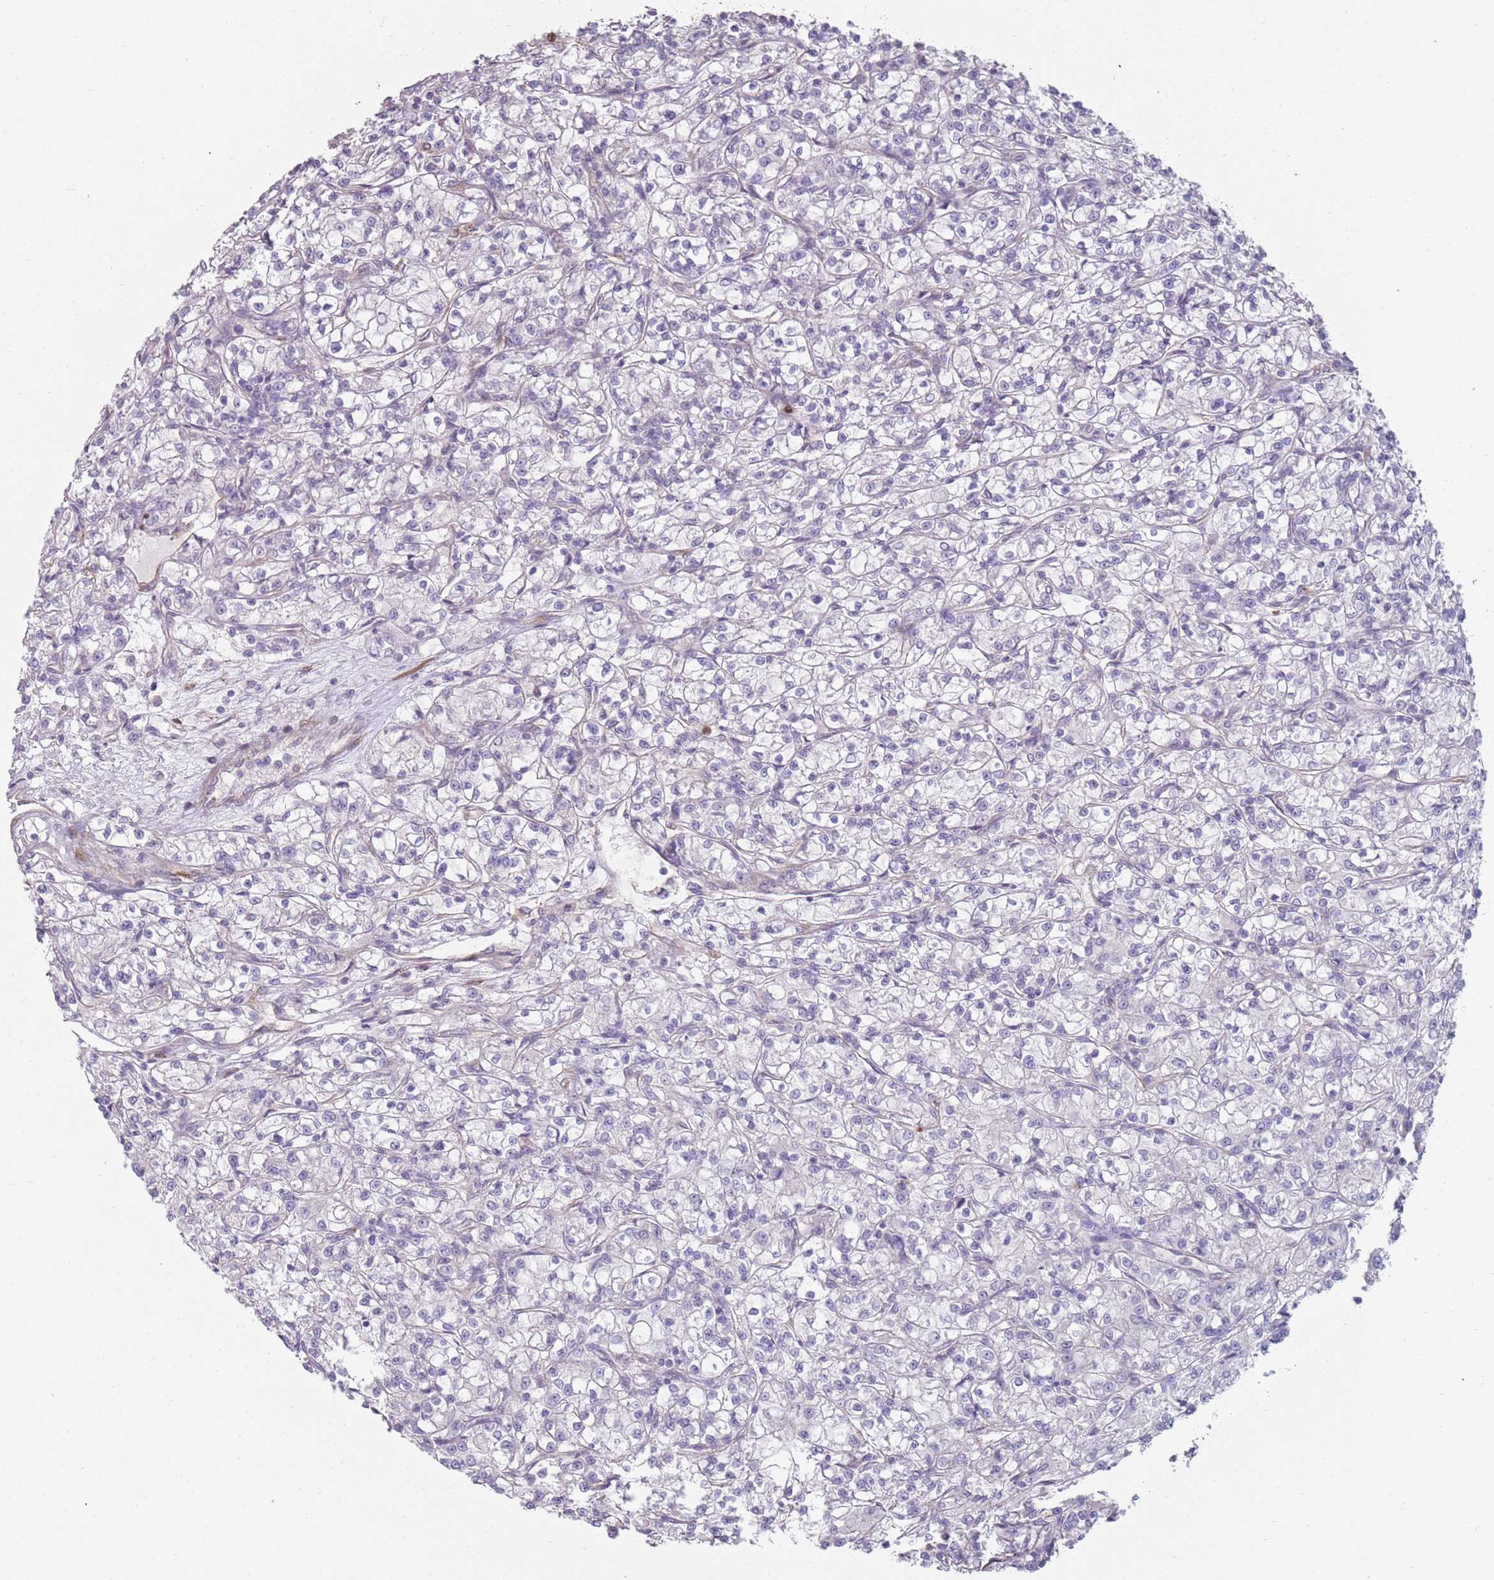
{"staining": {"intensity": "negative", "quantity": "none", "location": "none"}, "tissue": "renal cancer", "cell_type": "Tumor cells", "image_type": "cancer", "snomed": [{"axis": "morphology", "description": "Adenocarcinoma, NOS"}, {"axis": "topography", "description": "Kidney"}], "caption": "DAB immunohistochemical staining of adenocarcinoma (renal) demonstrates no significant positivity in tumor cells. The staining is performed using DAB brown chromogen with nuclei counter-stained in using hematoxylin.", "gene": "PHLPP2", "patient": {"sex": "female", "age": 59}}